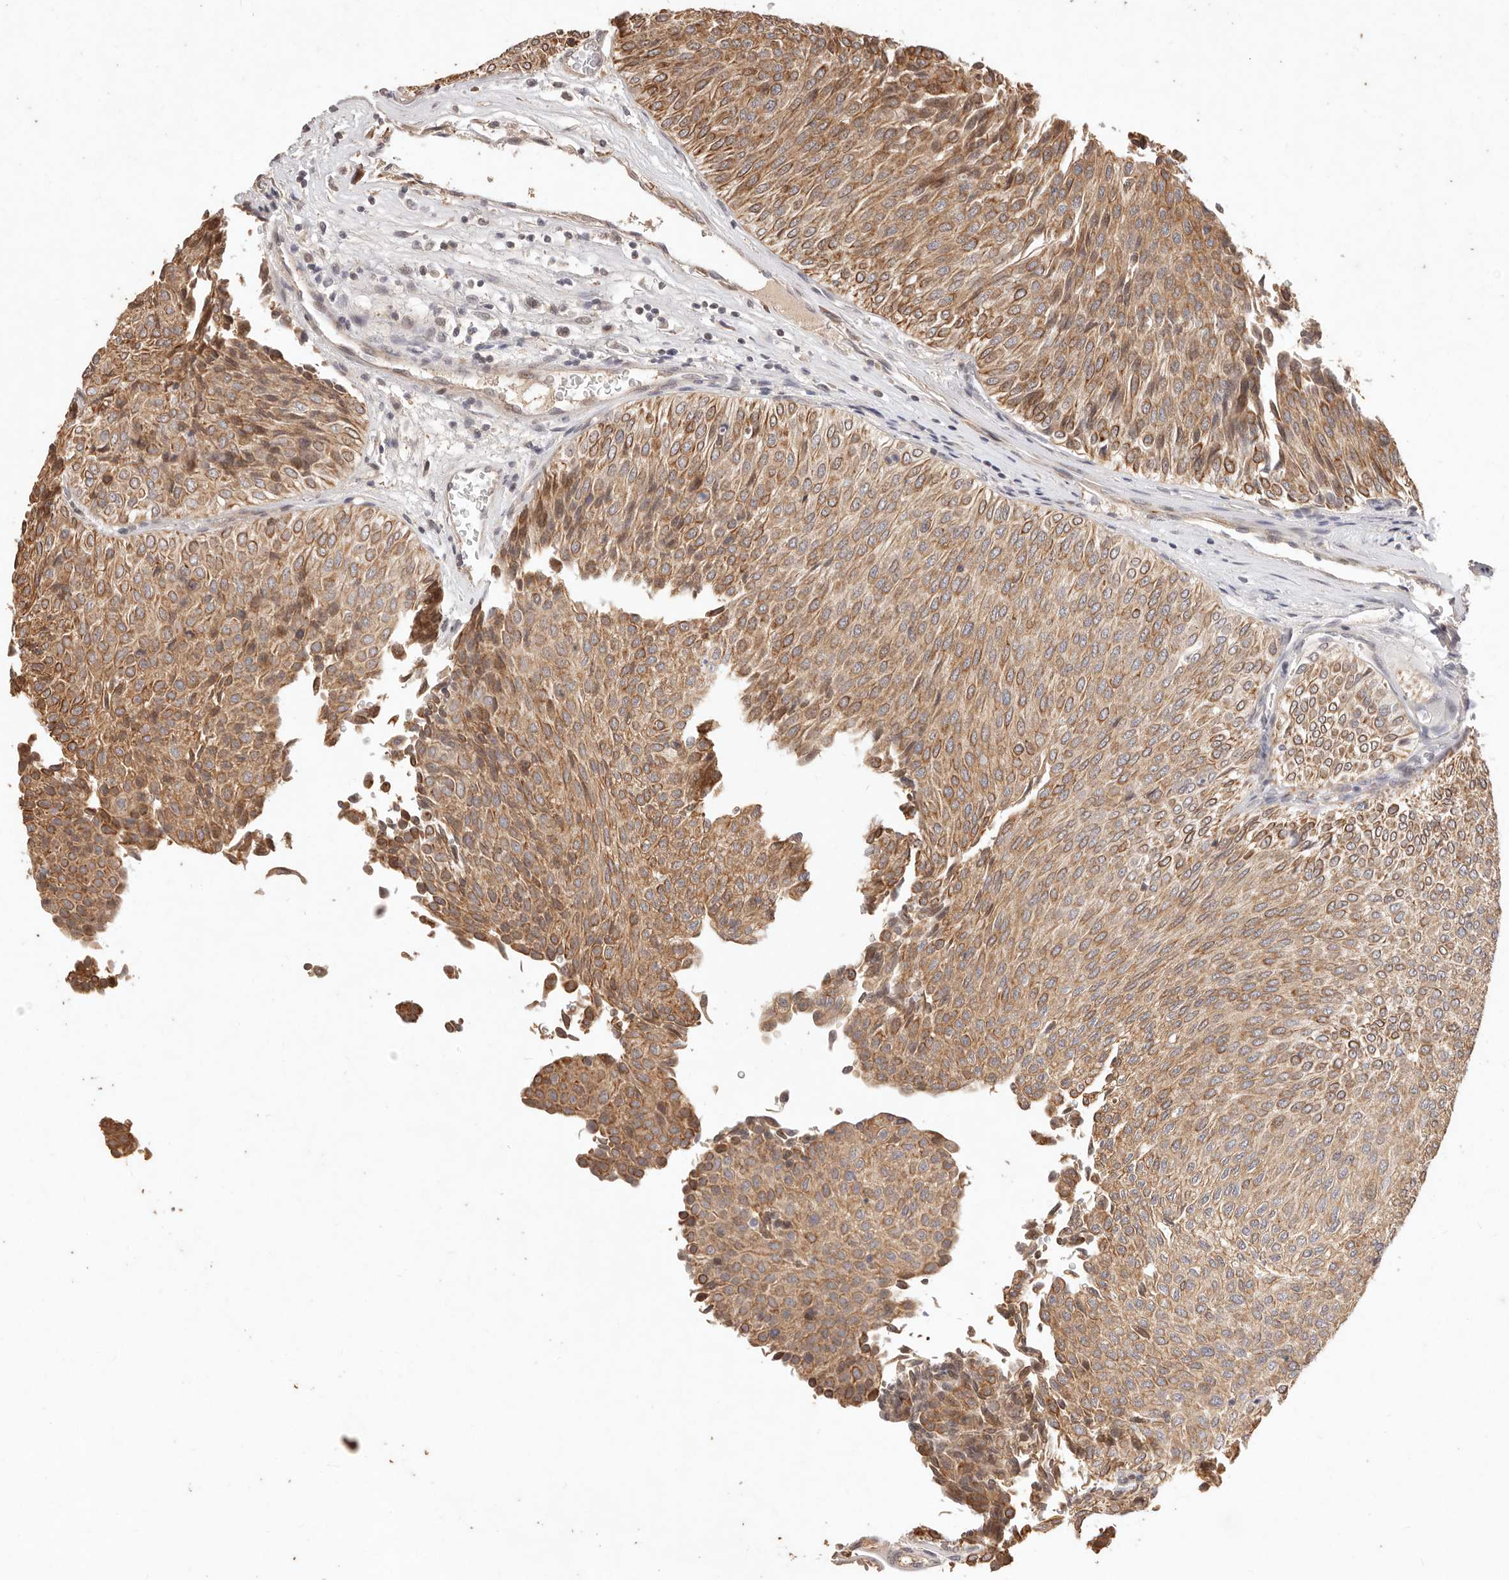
{"staining": {"intensity": "moderate", "quantity": ">75%", "location": "cytoplasmic/membranous"}, "tissue": "urothelial cancer", "cell_type": "Tumor cells", "image_type": "cancer", "snomed": [{"axis": "morphology", "description": "Urothelial carcinoma, Low grade"}, {"axis": "topography", "description": "Urinary bladder"}], "caption": "Immunohistochemistry histopathology image of neoplastic tissue: low-grade urothelial carcinoma stained using immunohistochemistry (IHC) demonstrates medium levels of moderate protein expression localized specifically in the cytoplasmic/membranous of tumor cells, appearing as a cytoplasmic/membranous brown color.", "gene": "KIF9", "patient": {"sex": "male", "age": 78}}